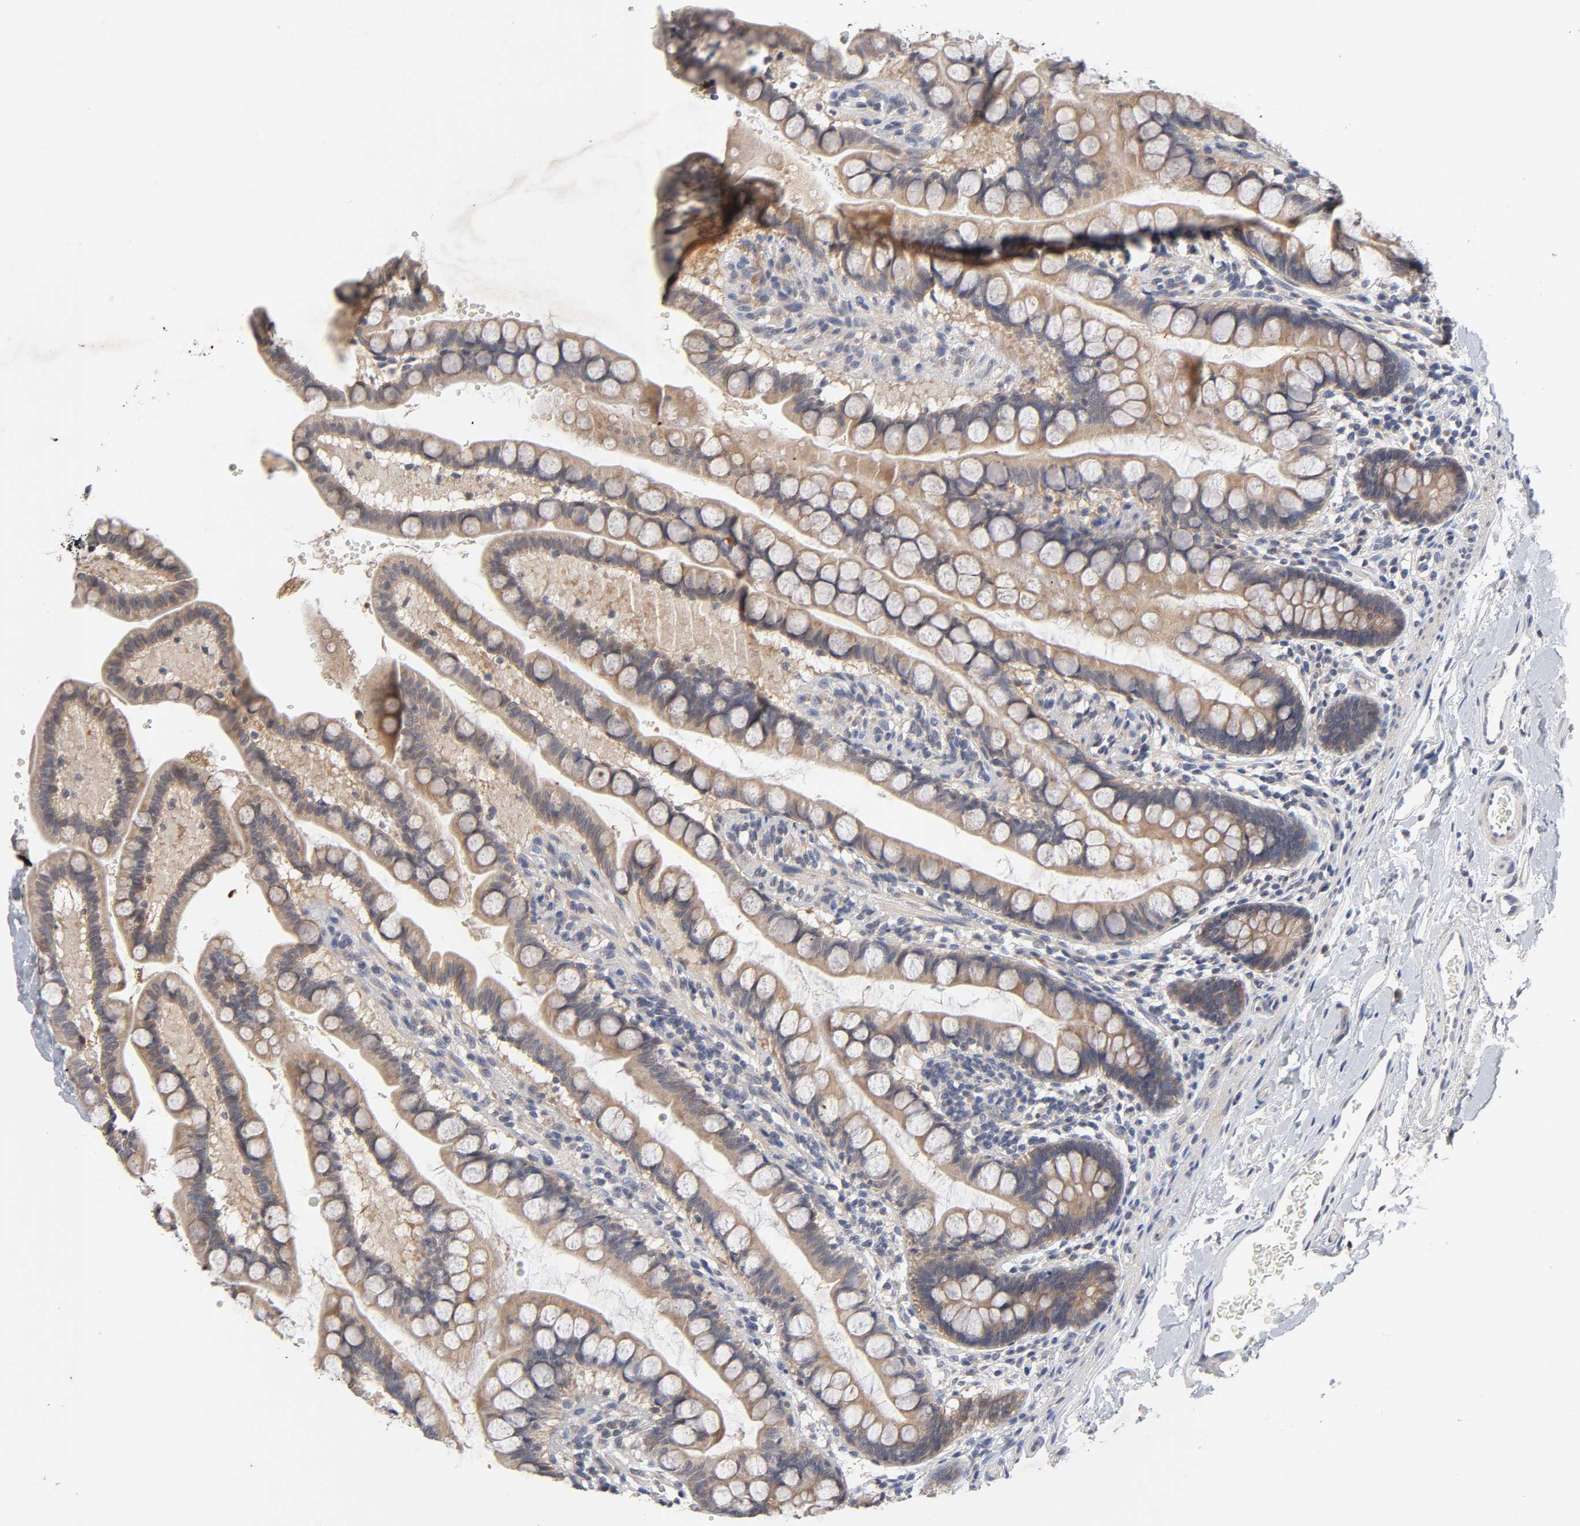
{"staining": {"intensity": "weak", "quantity": ">75%", "location": "cytoplasmic/membranous"}, "tissue": "small intestine", "cell_type": "Glandular cells", "image_type": "normal", "snomed": [{"axis": "morphology", "description": "Normal tissue, NOS"}, {"axis": "topography", "description": "Small intestine"}], "caption": "Small intestine stained with DAB (3,3'-diaminobenzidine) immunohistochemistry (IHC) exhibits low levels of weak cytoplasmic/membranous positivity in approximately >75% of glandular cells.", "gene": "CXADR", "patient": {"sex": "female", "age": 58}}